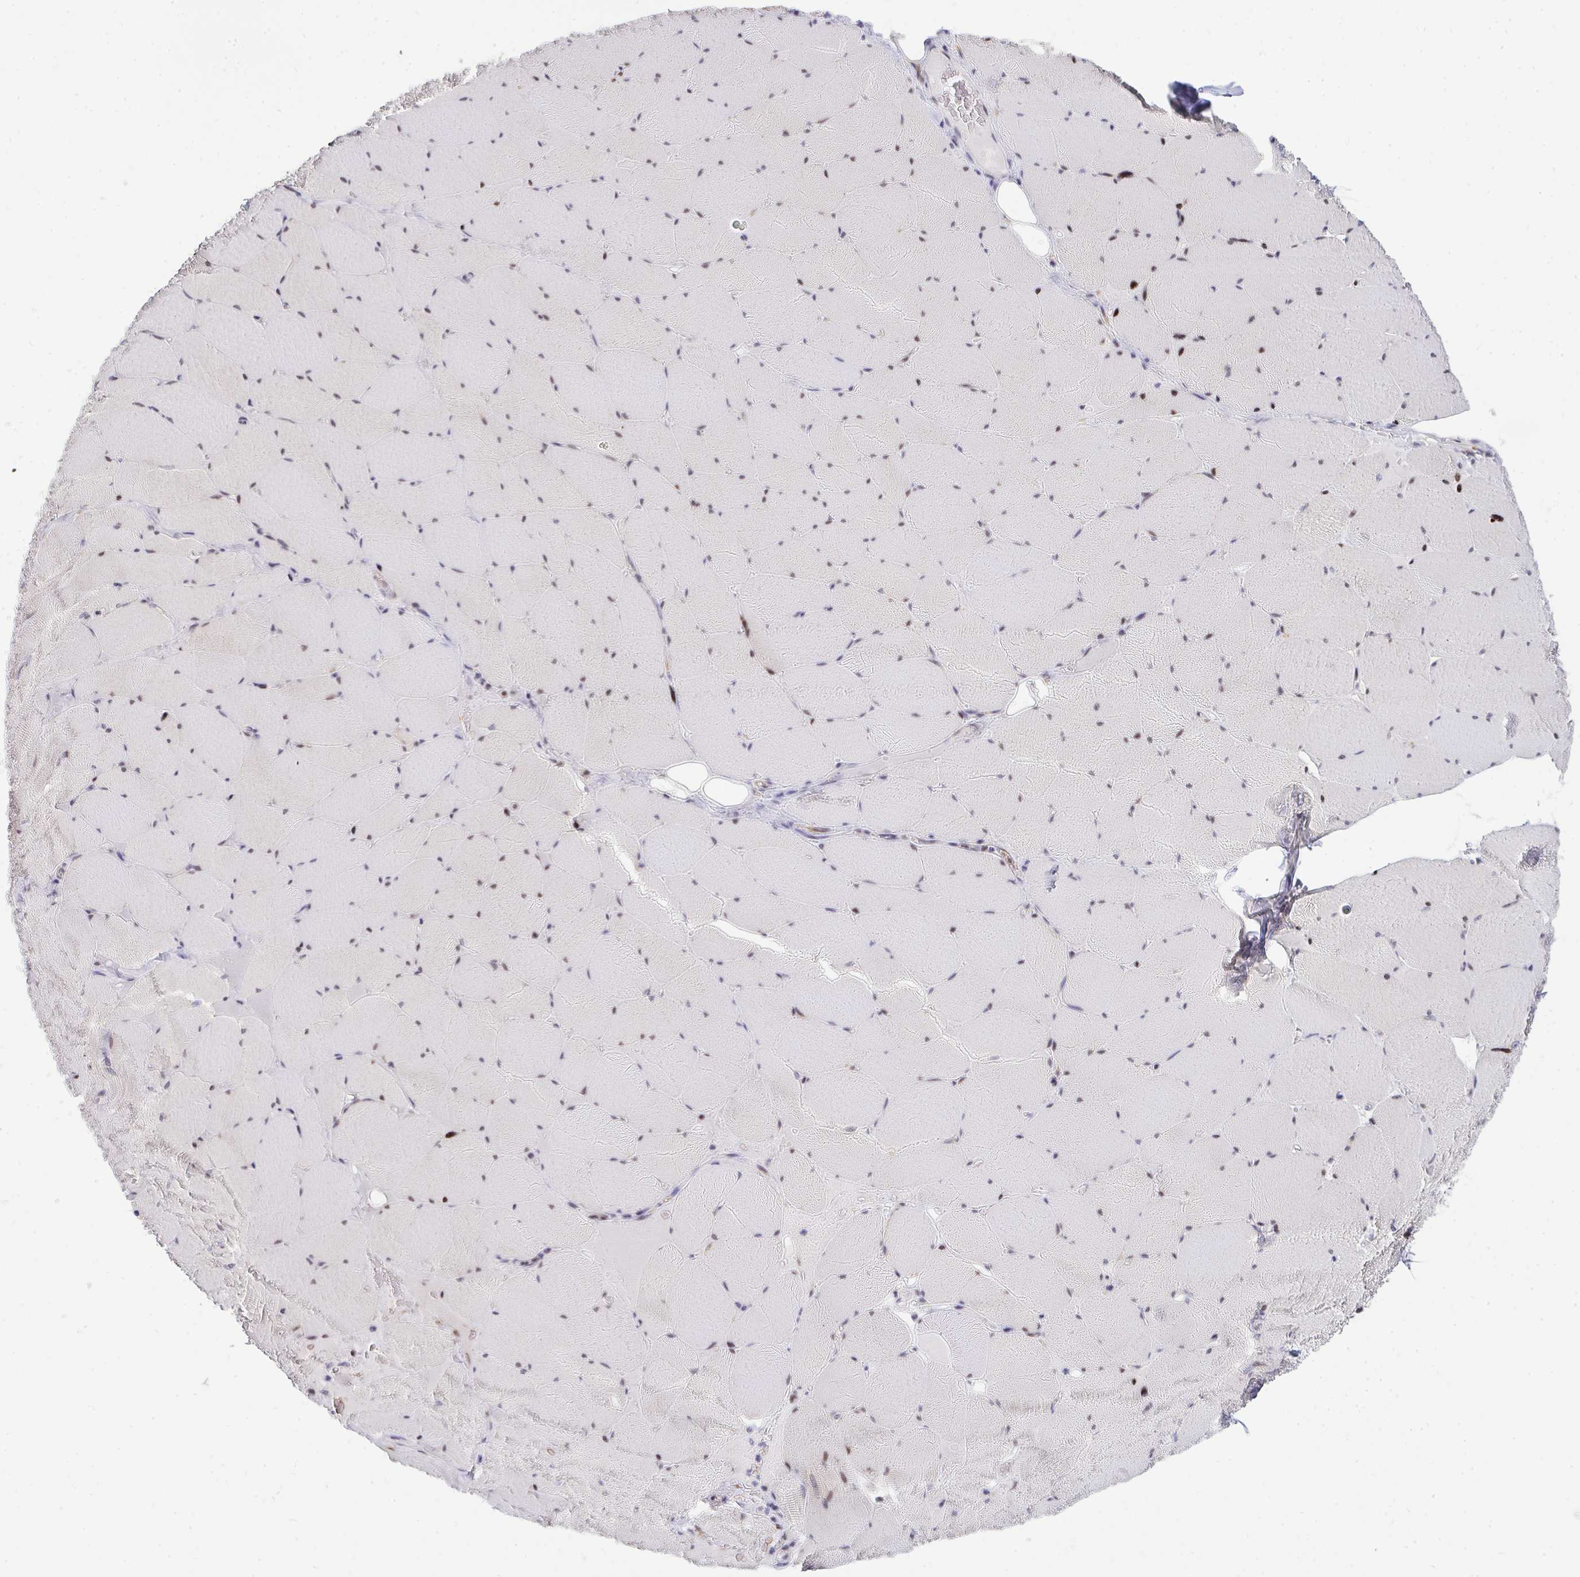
{"staining": {"intensity": "weak", "quantity": "25%-75%", "location": "nuclear"}, "tissue": "skeletal muscle", "cell_type": "Myocytes", "image_type": "normal", "snomed": [{"axis": "morphology", "description": "Normal tissue, NOS"}, {"axis": "topography", "description": "Skeletal muscle"}, {"axis": "topography", "description": "Head-Neck"}], "caption": "About 25%-75% of myocytes in normal skeletal muscle demonstrate weak nuclear protein positivity as visualized by brown immunohistochemical staining.", "gene": "PLPPR3", "patient": {"sex": "male", "age": 66}}